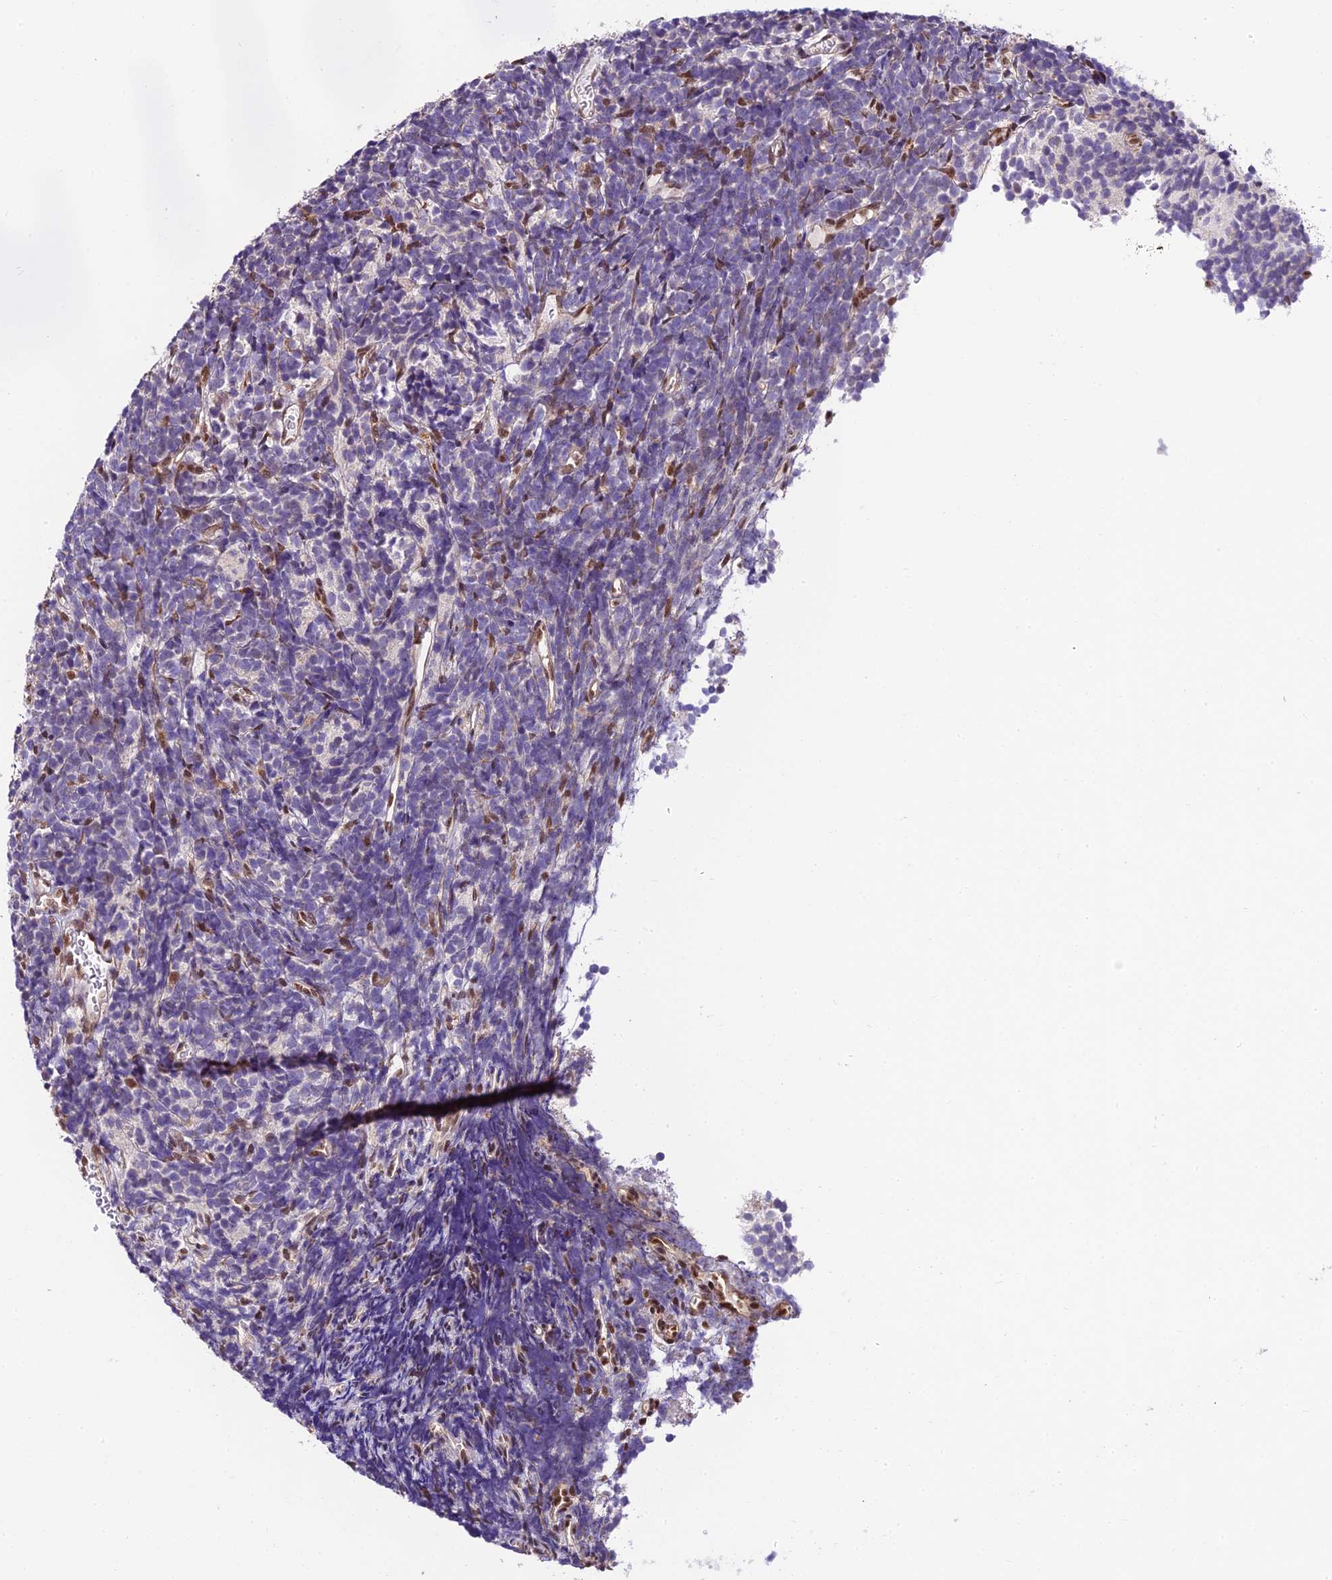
{"staining": {"intensity": "negative", "quantity": "none", "location": "none"}, "tissue": "glioma", "cell_type": "Tumor cells", "image_type": "cancer", "snomed": [{"axis": "morphology", "description": "Glioma, malignant, Low grade"}, {"axis": "topography", "description": "Brain"}], "caption": "Immunohistochemistry of glioma reveals no expression in tumor cells. Nuclei are stained in blue.", "gene": "TRIM22", "patient": {"sex": "female", "age": 1}}